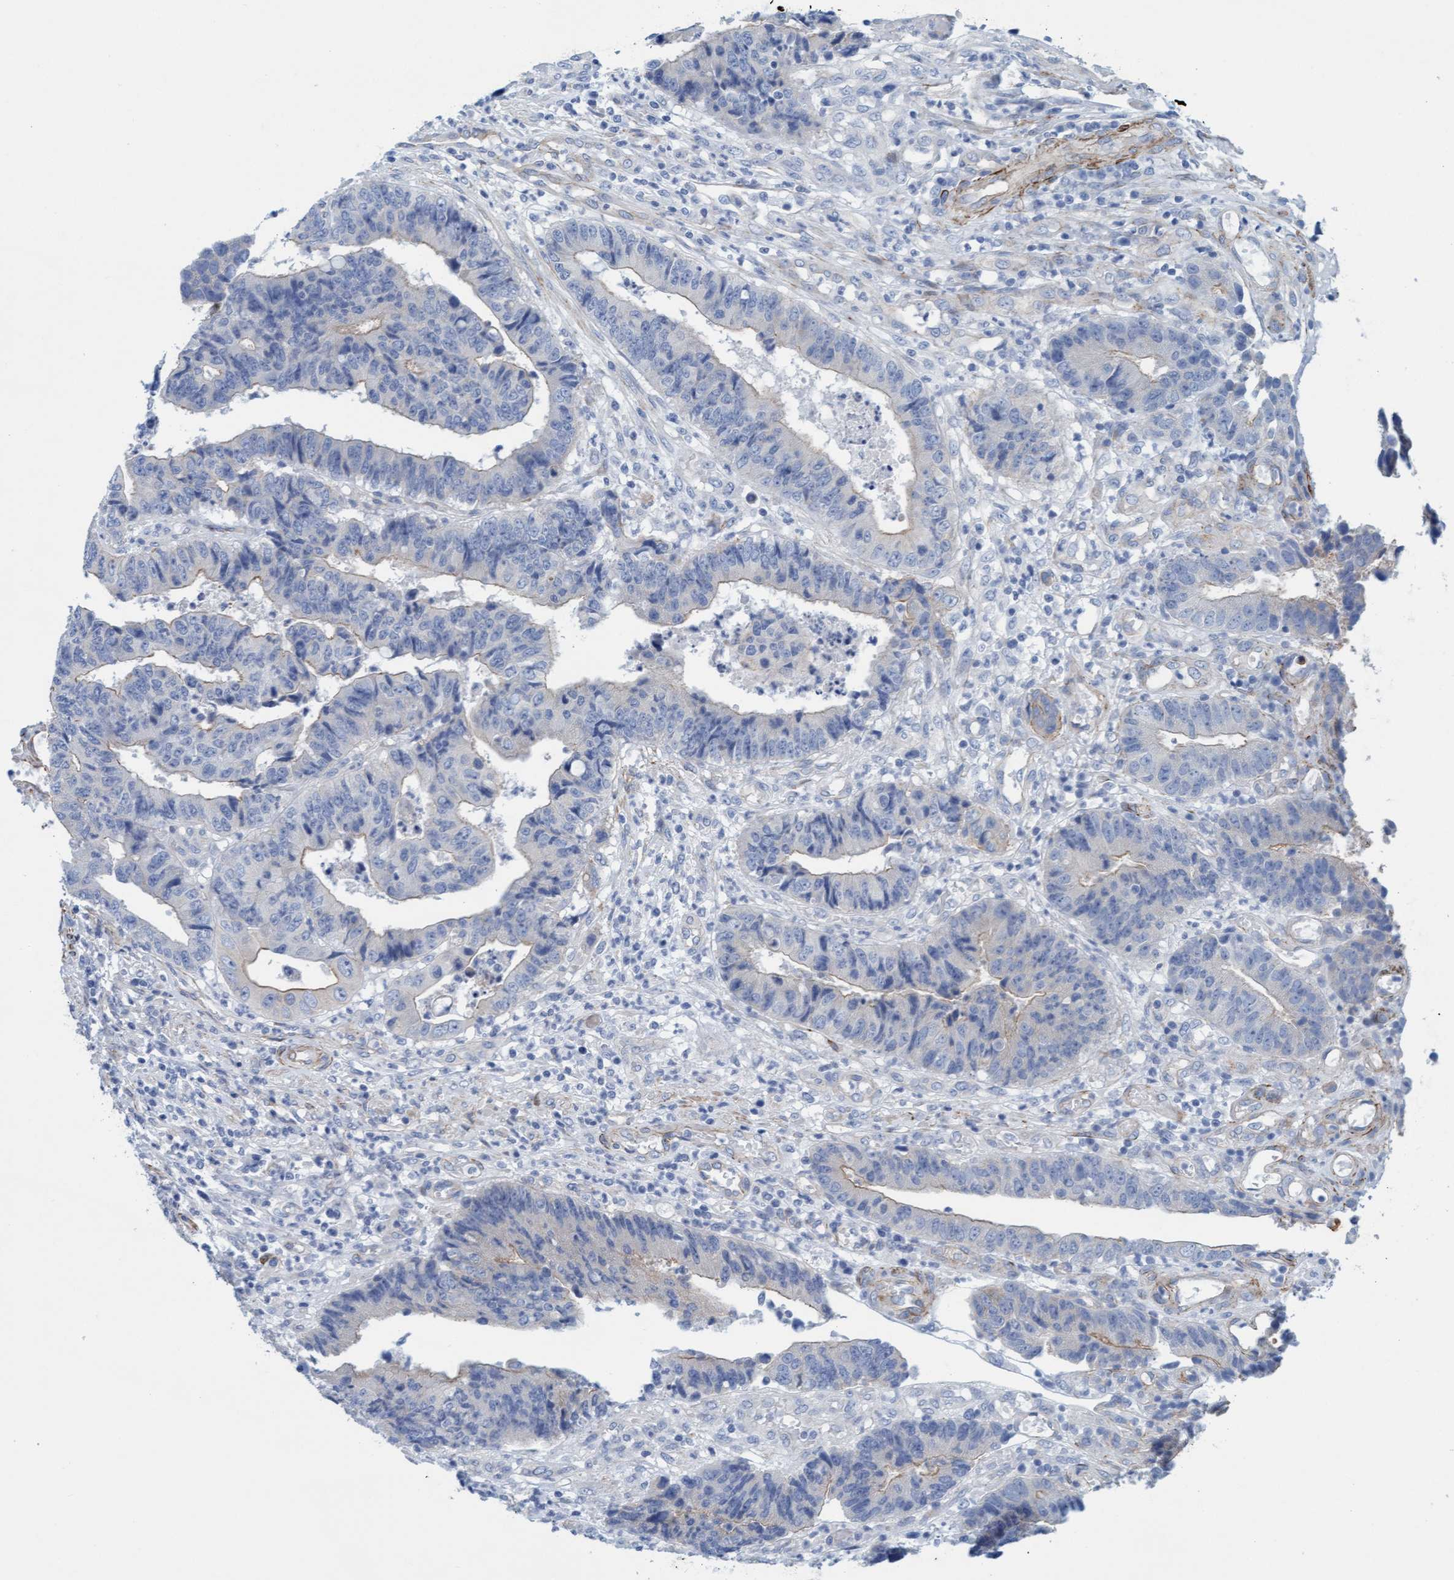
{"staining": {"intensity": "negative", "quantity": "none", "location": "none"}, "tissue": "colorectal cancer", "cell_type": "Tumor cells", "image_type": "cancer", "snomed": [{"axis": "morphology", "description": "Adenocarcinoma, NOS"}, {"axis": "topography", "description": "Rectum"}], "caption": "Human colorectal cancer stained for a protein using immunohistochemistry (IHC) shows no staining in tumor cells.", "gene": "MTFR1", "patient": {"sex": "male", "age": 84}}